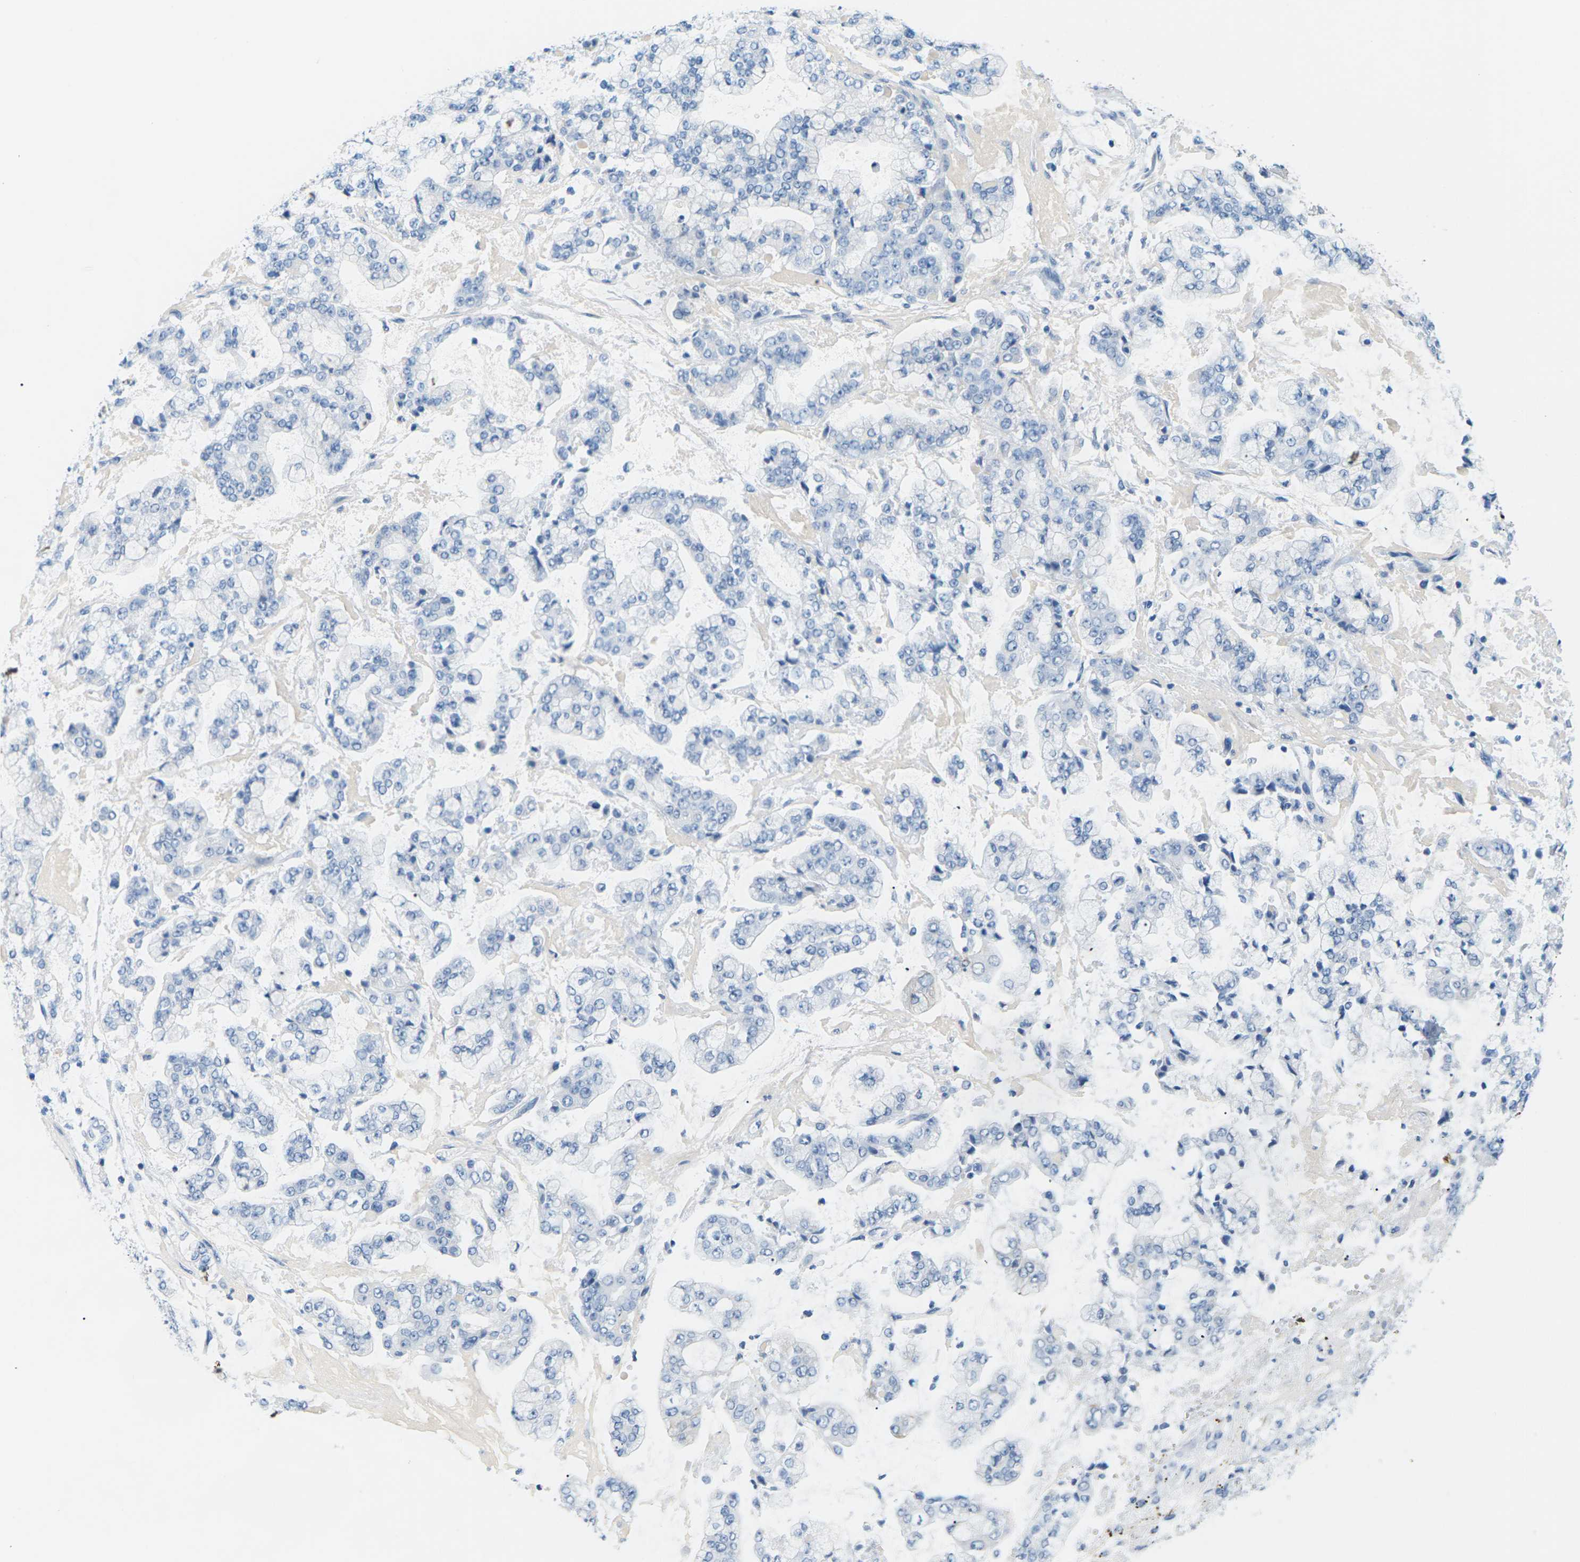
{"staining": {"intensity": "negative", "quantity": "none", "location": "none"}, "tissue": "stomach cancer", "cell_type": "Tumor cells", "image_type": "cancer", "snomed": [{"axis": "morphology", "description": "Adenocarcinoma, NOS"}, {"axis": "topography", "description": "Stomach"}], "caption": "High power microscopy histopathology image of an IHC micrograph of adenocarcinoma (stomach), revealing no significant expression in tumor cells. (Stains: DAB immunohistochemistry with hematoxylin counter stain, Microscopy: brightfield microscopy at high magnification).", "gene": "SLC12A1", "patient": {"sex": "male", "age": 76}}